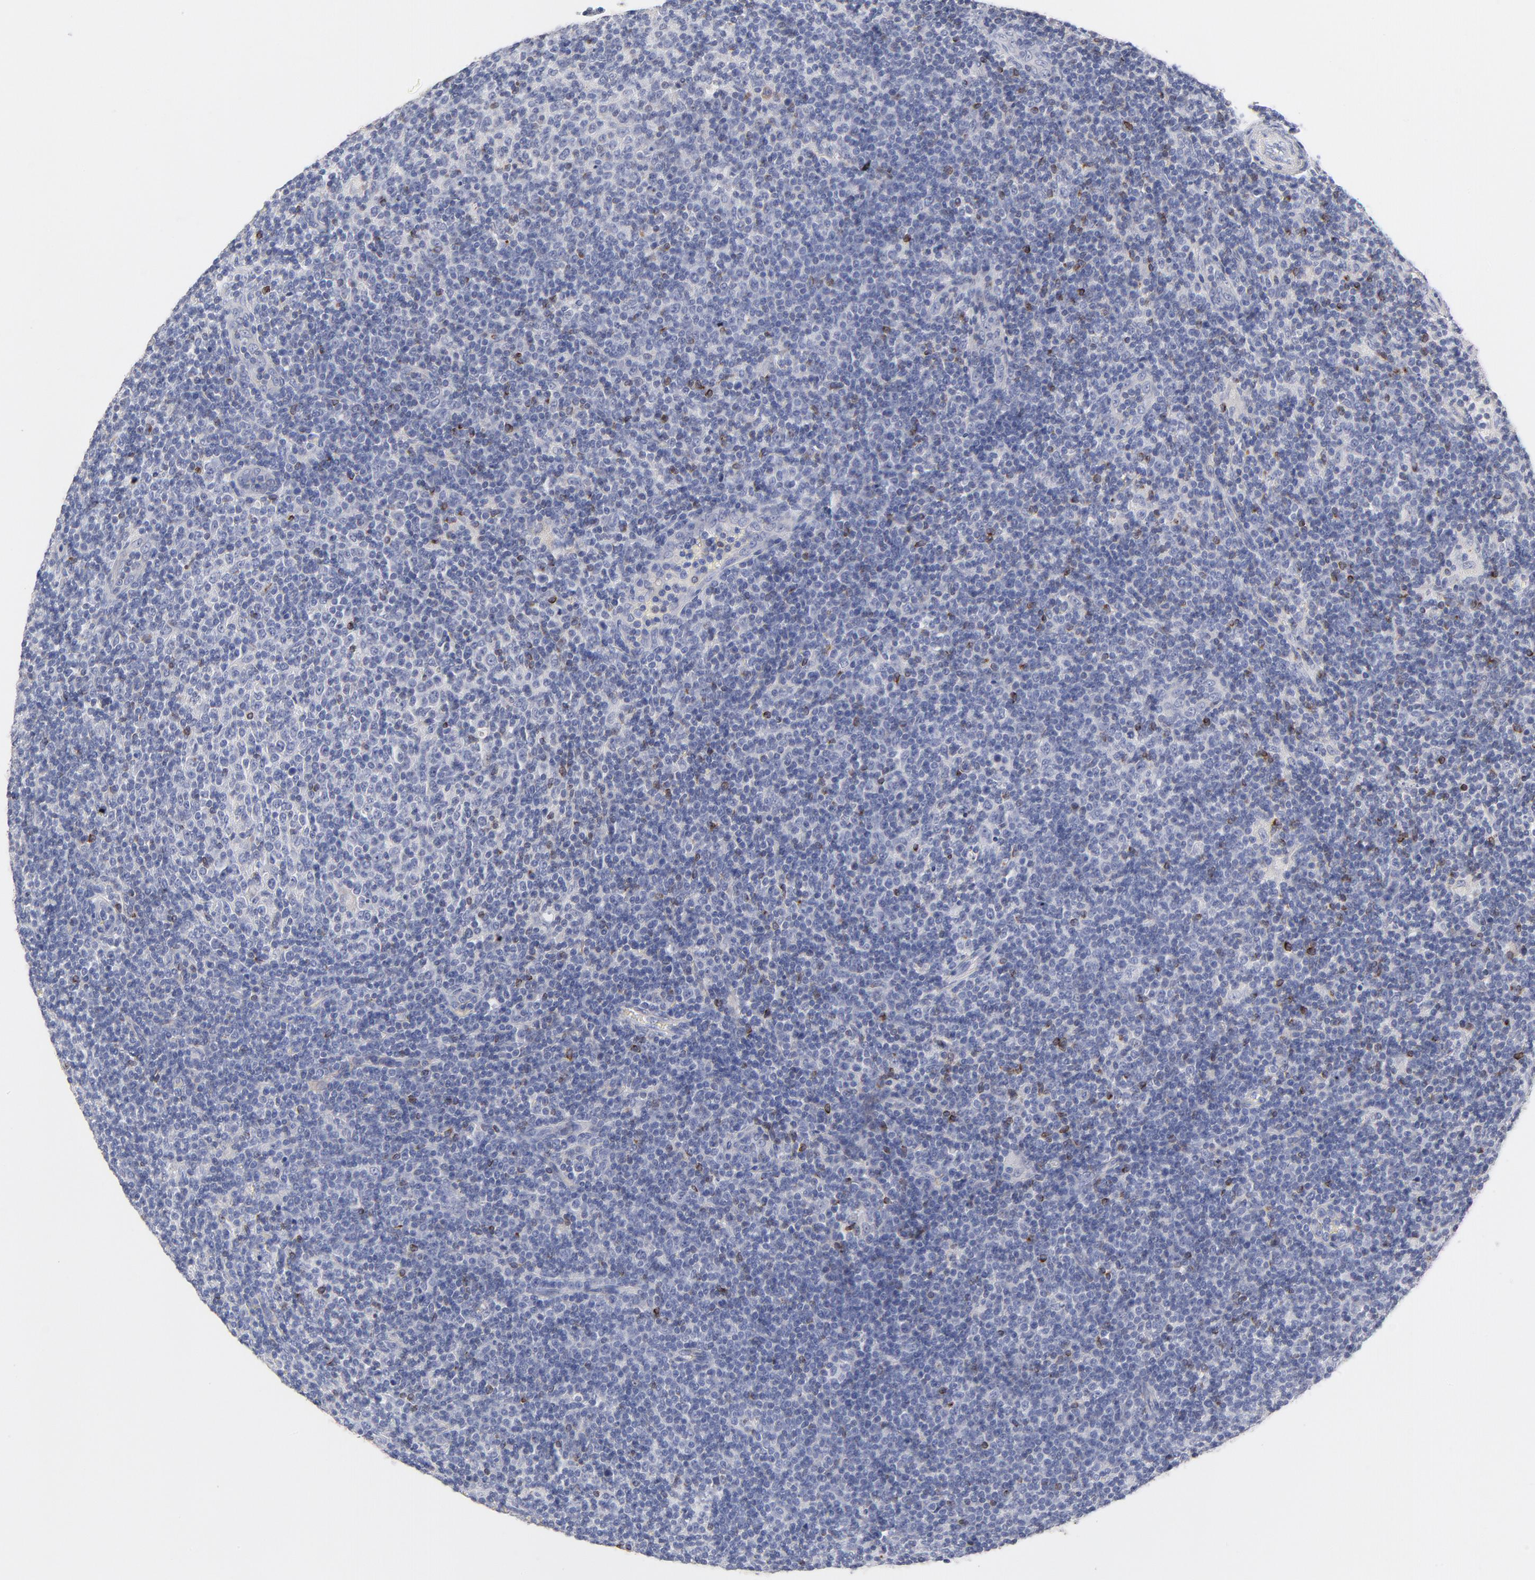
{"staining": {"intensity": "negative", "quantity": "none", "location": "none"}, "tissue": "lymphoma", "cell_type": "Tumor cells", "image_type": "cancer", "snomed": [{"axis": "morphology", "description": "Malignant lymphoma, non-Hodgkin's type, Low grade"}, {"axis": "topography", "description": "Lymph node"}], "caption": "There is no significant expression in tumor cells of malignant lymphoma, non-Hodgkin's type (low-grade).", "gene": "MID1", "patient": {"sex": "male", "age": 70}}